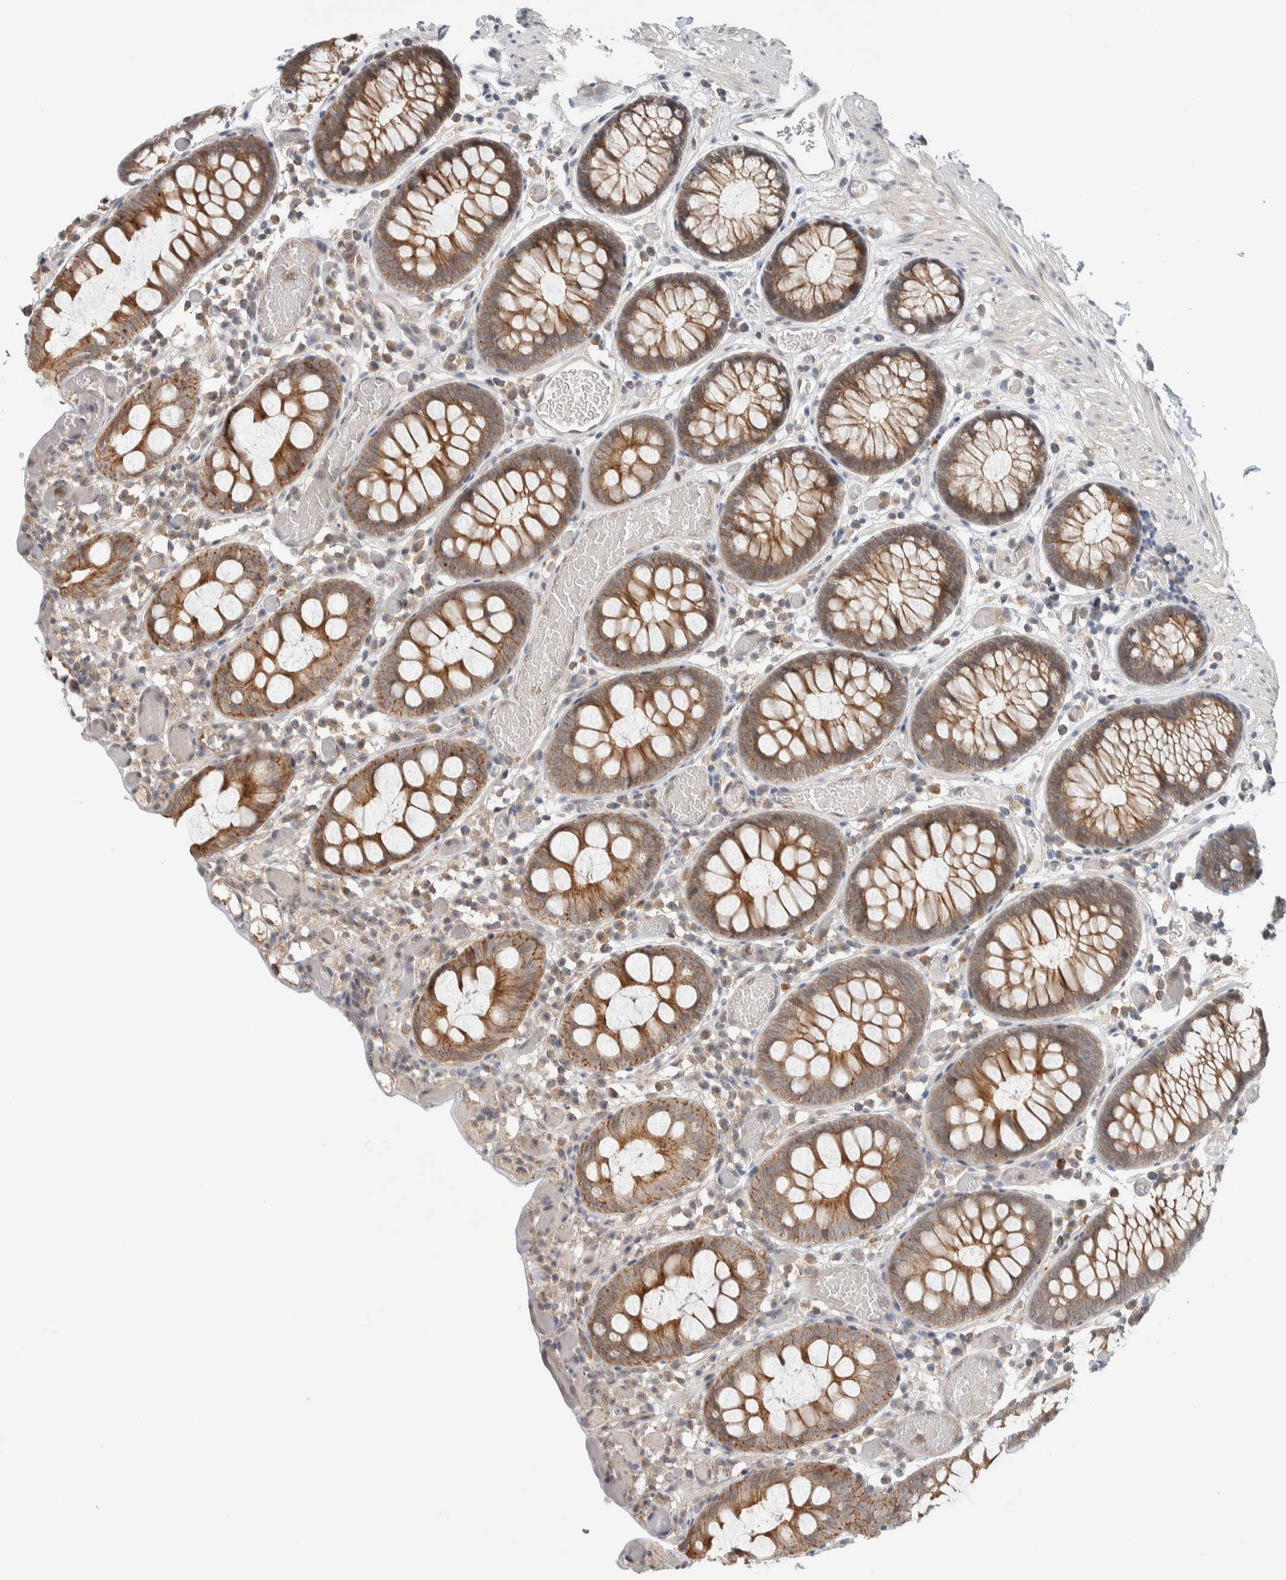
{"staining": {"intensity": "weak", "quantity": "<25%", "location": "cytoplasmic/membranous"}, "tissue": "colon", "cell_type": "Endothelial cells", "image_type": "normal", "snomed": [{"axis": "morphology", "description": "Normal tissue, NOS"}, {"axis": "topography", "description": "Colon"}], "caption": "Immunohistochemistry (IHC) micrograph of normal colon stained for a protein (brown), which displays no staining in endothelial cells. Nuclei are stained in blue.", "gene": "DEPTOR", "patient": {"sex": "male", "age": 14}}